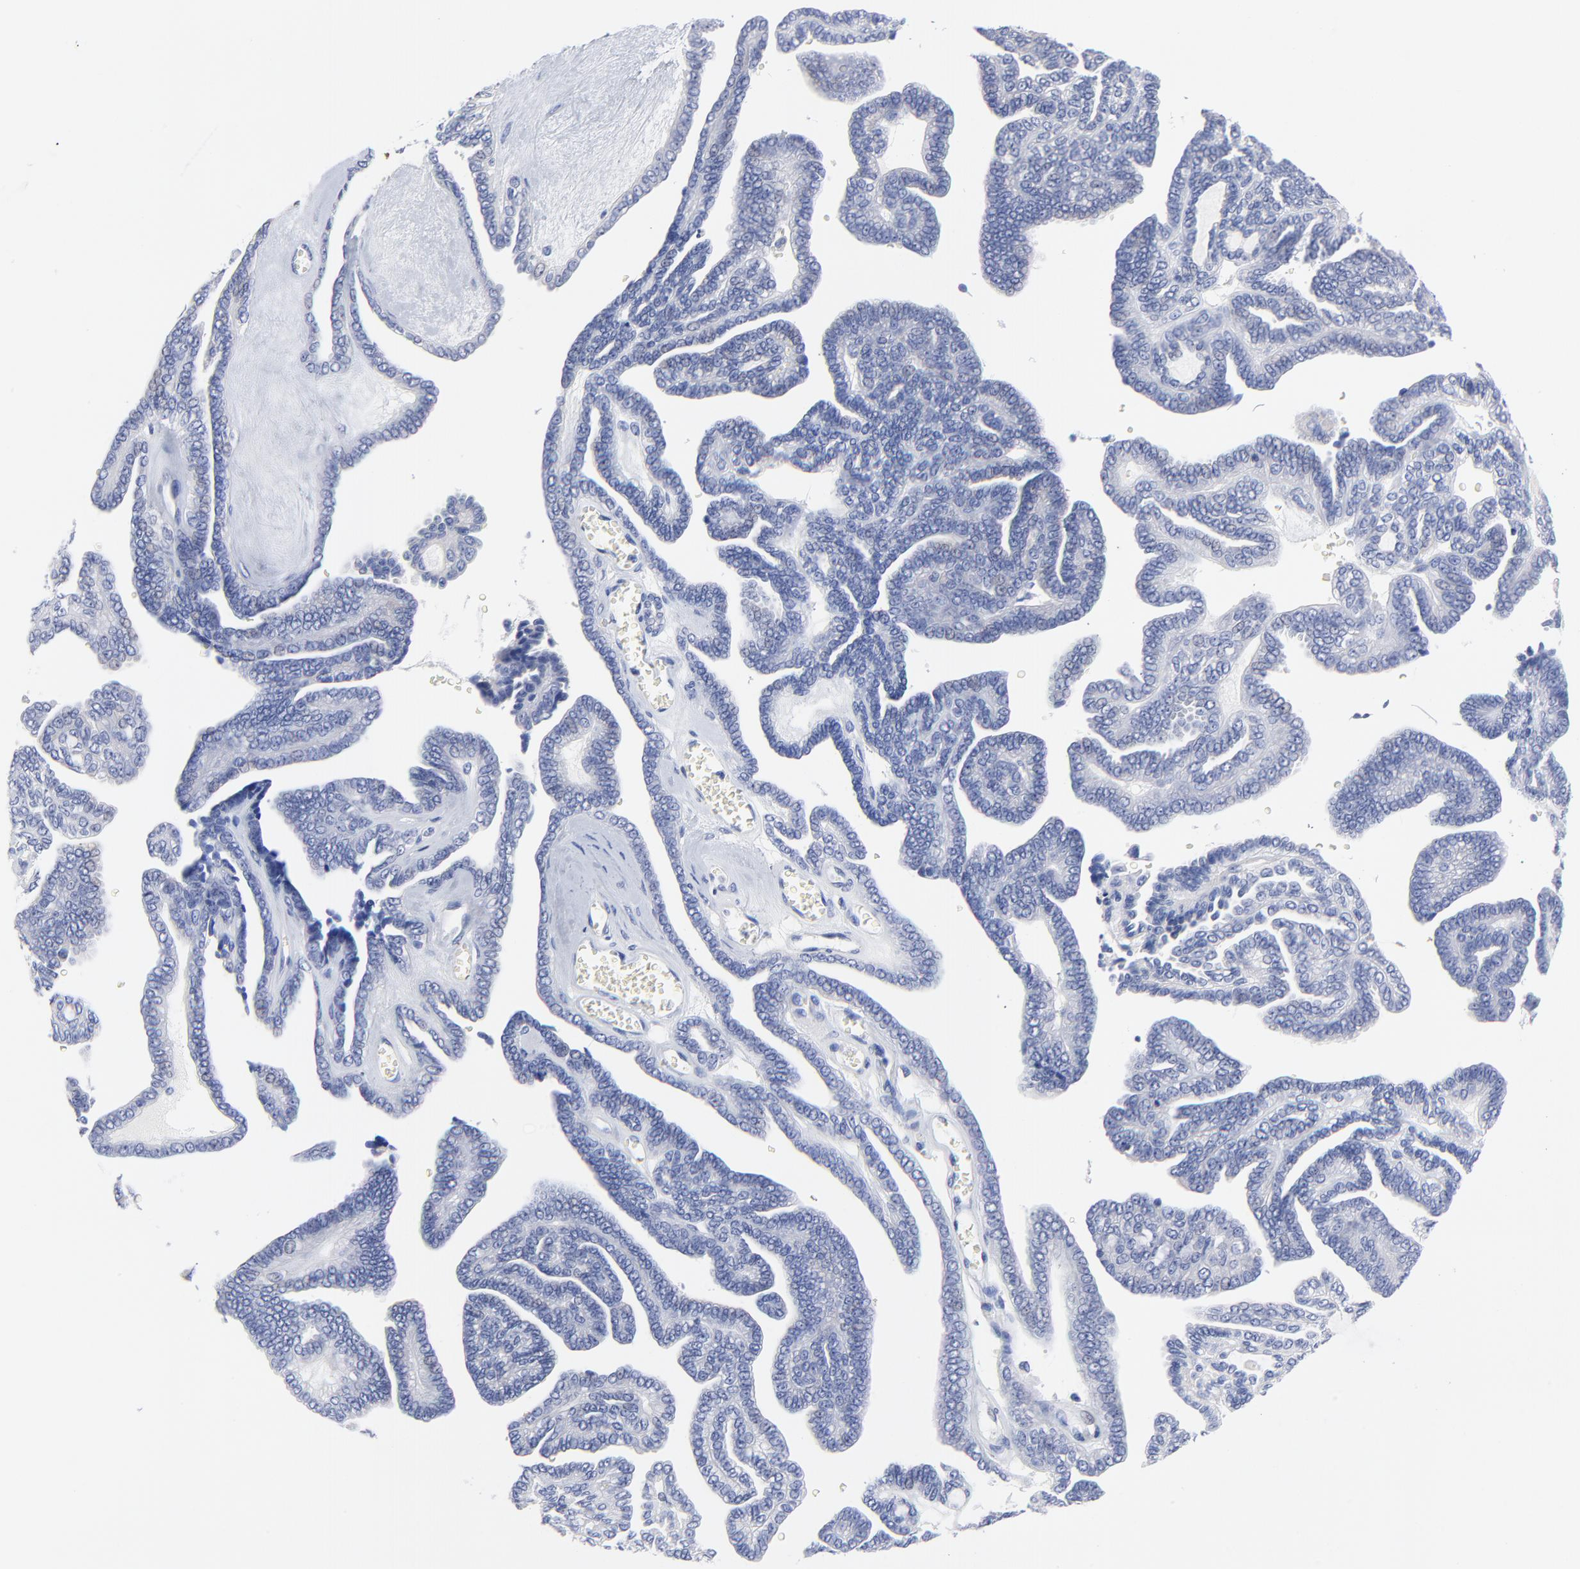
{"staining": {"intensity": "negative", "quantity": "none", "location": "none"}, "tissue": "ovarian cancer", "cell_type": "Tumor cells", "image_type": "cancer", "snomed": [{"axis": "morphology", "description": "Cystadenocarcinoma, serous, NOS"}, {"axis": "topography", "description": "Ovary"}], "caption": "Tumor cells are negative for brown protein staining in serous cystadenocarcinoma (ovarian). (Immunohistochemistry (ihc), brightfield microscopy, high magnification).", "gene": "FBXO10", "patient": {"sex": "female", "age": 71}}